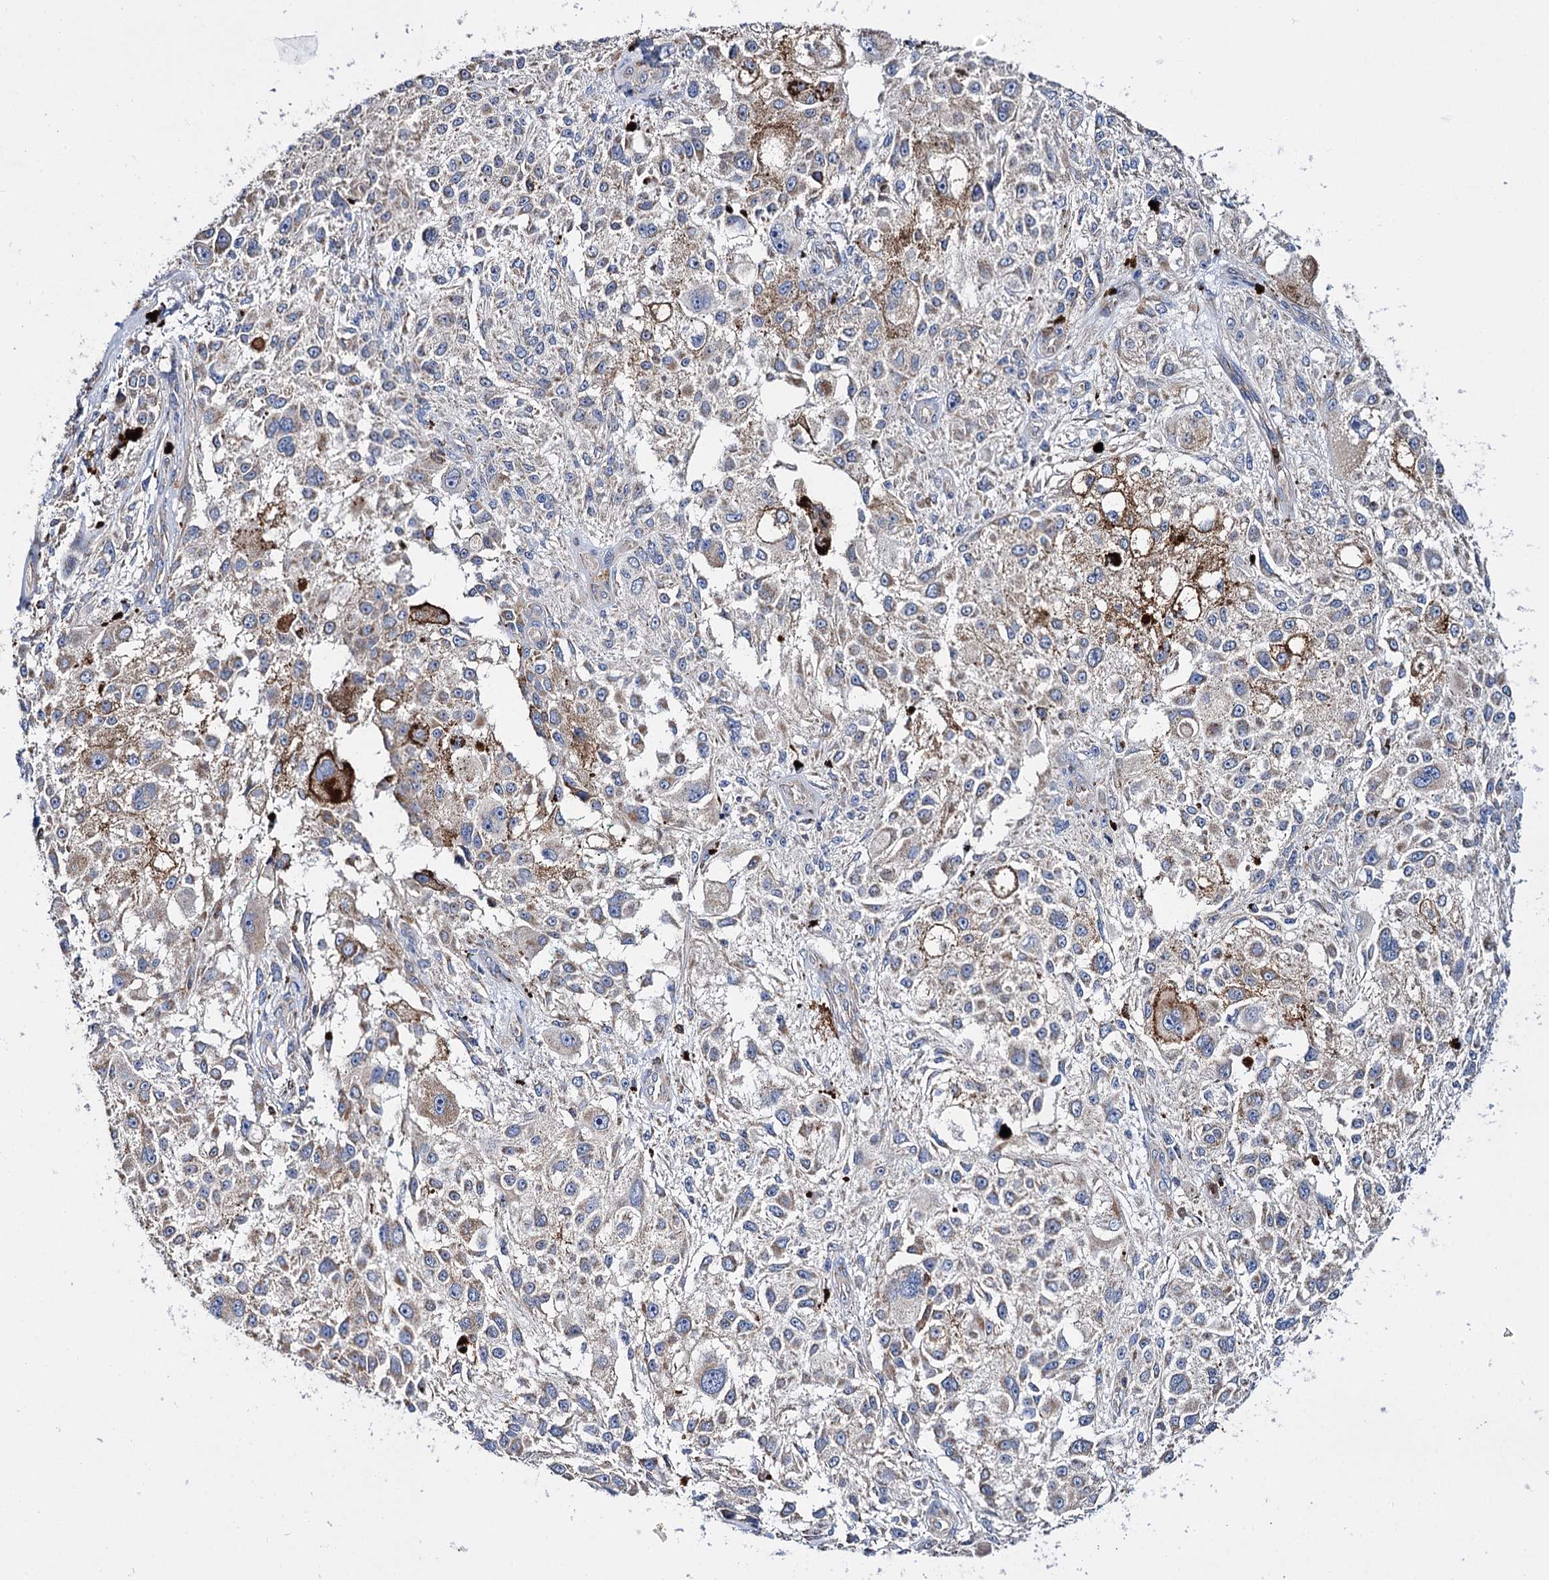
{"staining": {"intensity": "moderate", "quantity": "<25%", "location": "cytoplasmic/membranous"}, "tissue": "melanoma", "cell_type": "Tumor cells", "image_type": "cancer", "snomed": [{"axis": "morphology", "description": "Necrosis, NOS"}, {"axis": "morphology", "description": "Malignant melanoma, NOS"}, {"axis": "topography", "description": "Skin"}], "caption": "Immunohistochemistry of human melanoma demonstrates low levels of moderate cytoplasmic/membranous staining in about <25% of tumor cells.", "gene": "UBASH3B", "patient": {"sex": "female", "age": 87}}